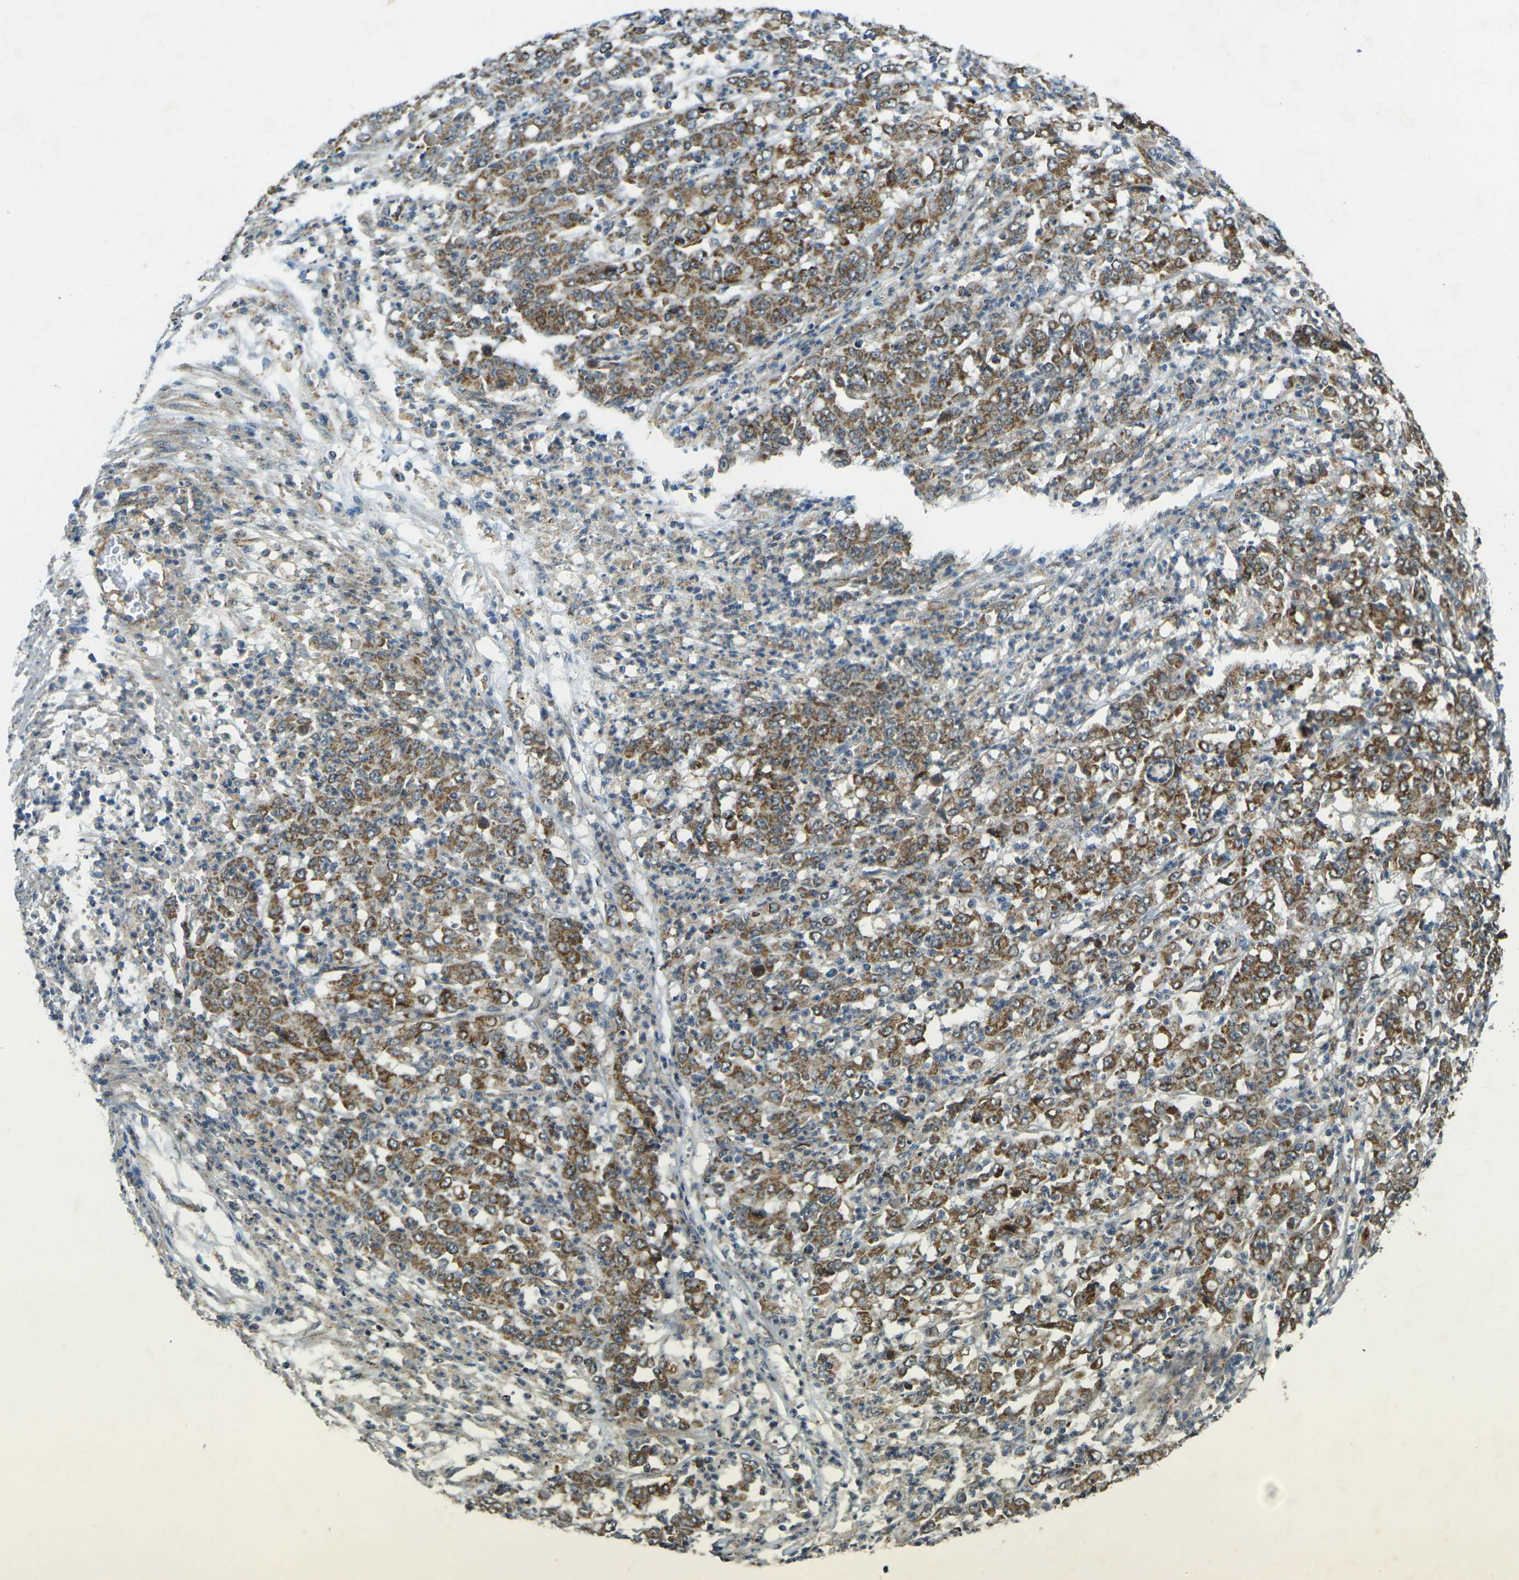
{"staining": {"intensity": "moderate", "quantity": ">75%", "location": "cytoplasmic/membranous"}, "tissue": "stomach cancer", "cell_type": "Tumor cells", "image_type": "cancer", "snomed": [{"axis": "morphology", "description": "Adenocarcinoma, NOS"}, {"axis": "topography", "description": "Stomach, lower"}], "caption": "Protein staining of stomach adenocarcinoma tissue demonstrates moderate cytoplasmic/membranous staining in approximately >75% of tumor cells.", "gene": "IGF1R", "patient": {"sex": "female", "age": 71}}